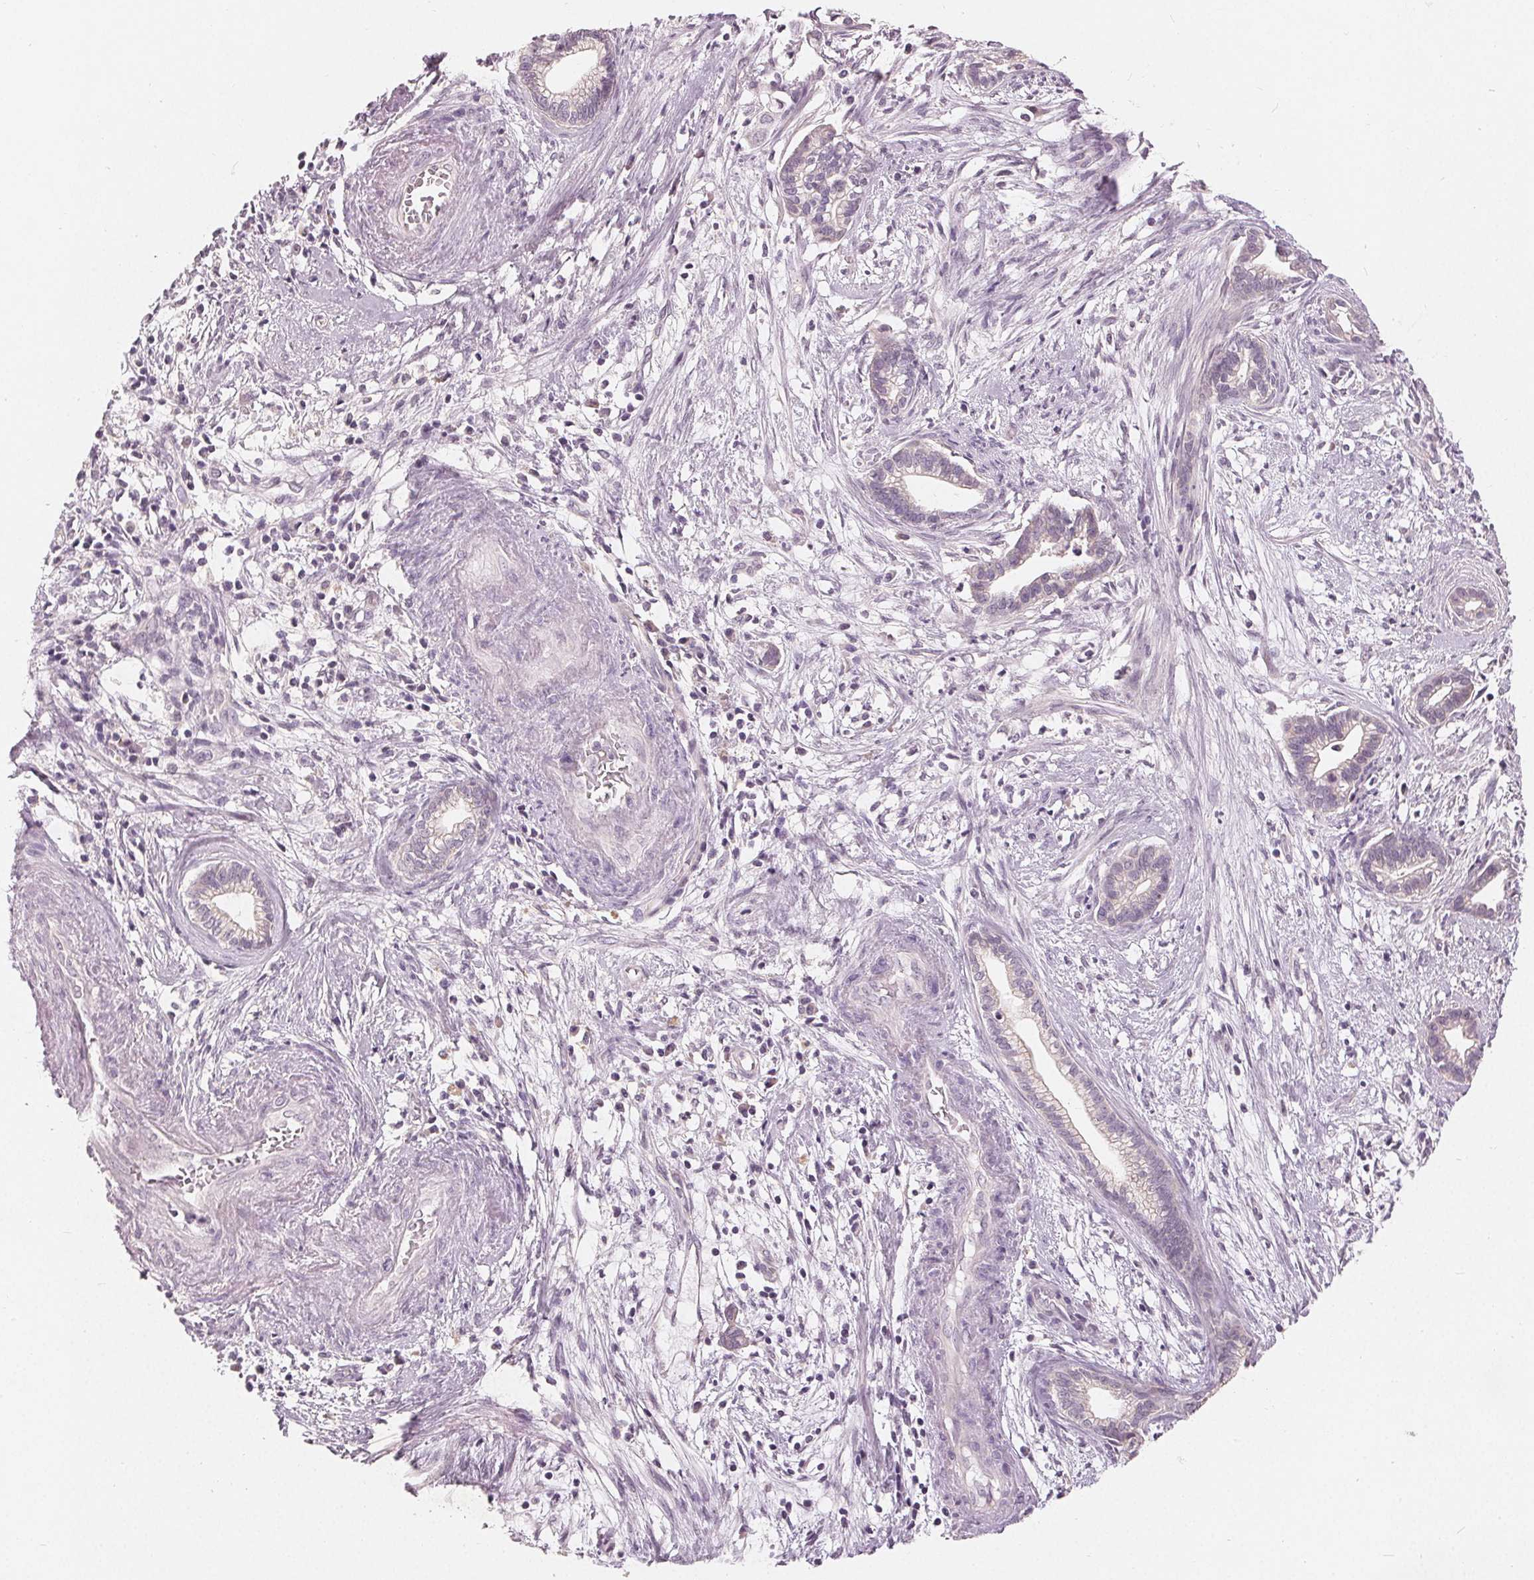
{"staining": {"intensity": "negative", "quantity": "none", "location": "none"}, "tissue": "cervical cancer", "cell_type": "Tumor cells", "image_type": "cancer", "snomed": [{"axis": "morphology", "description": "Adenocarcinoma, NOS"}, {"axis": "topography", "description": "Cervix"}], "caption": "Image shows no significant protein staining in tumor cells of cervical cancer (adenocarcinoma).", "gene": "TRIM60", "patient": {"sex": "female", "age": 62}}